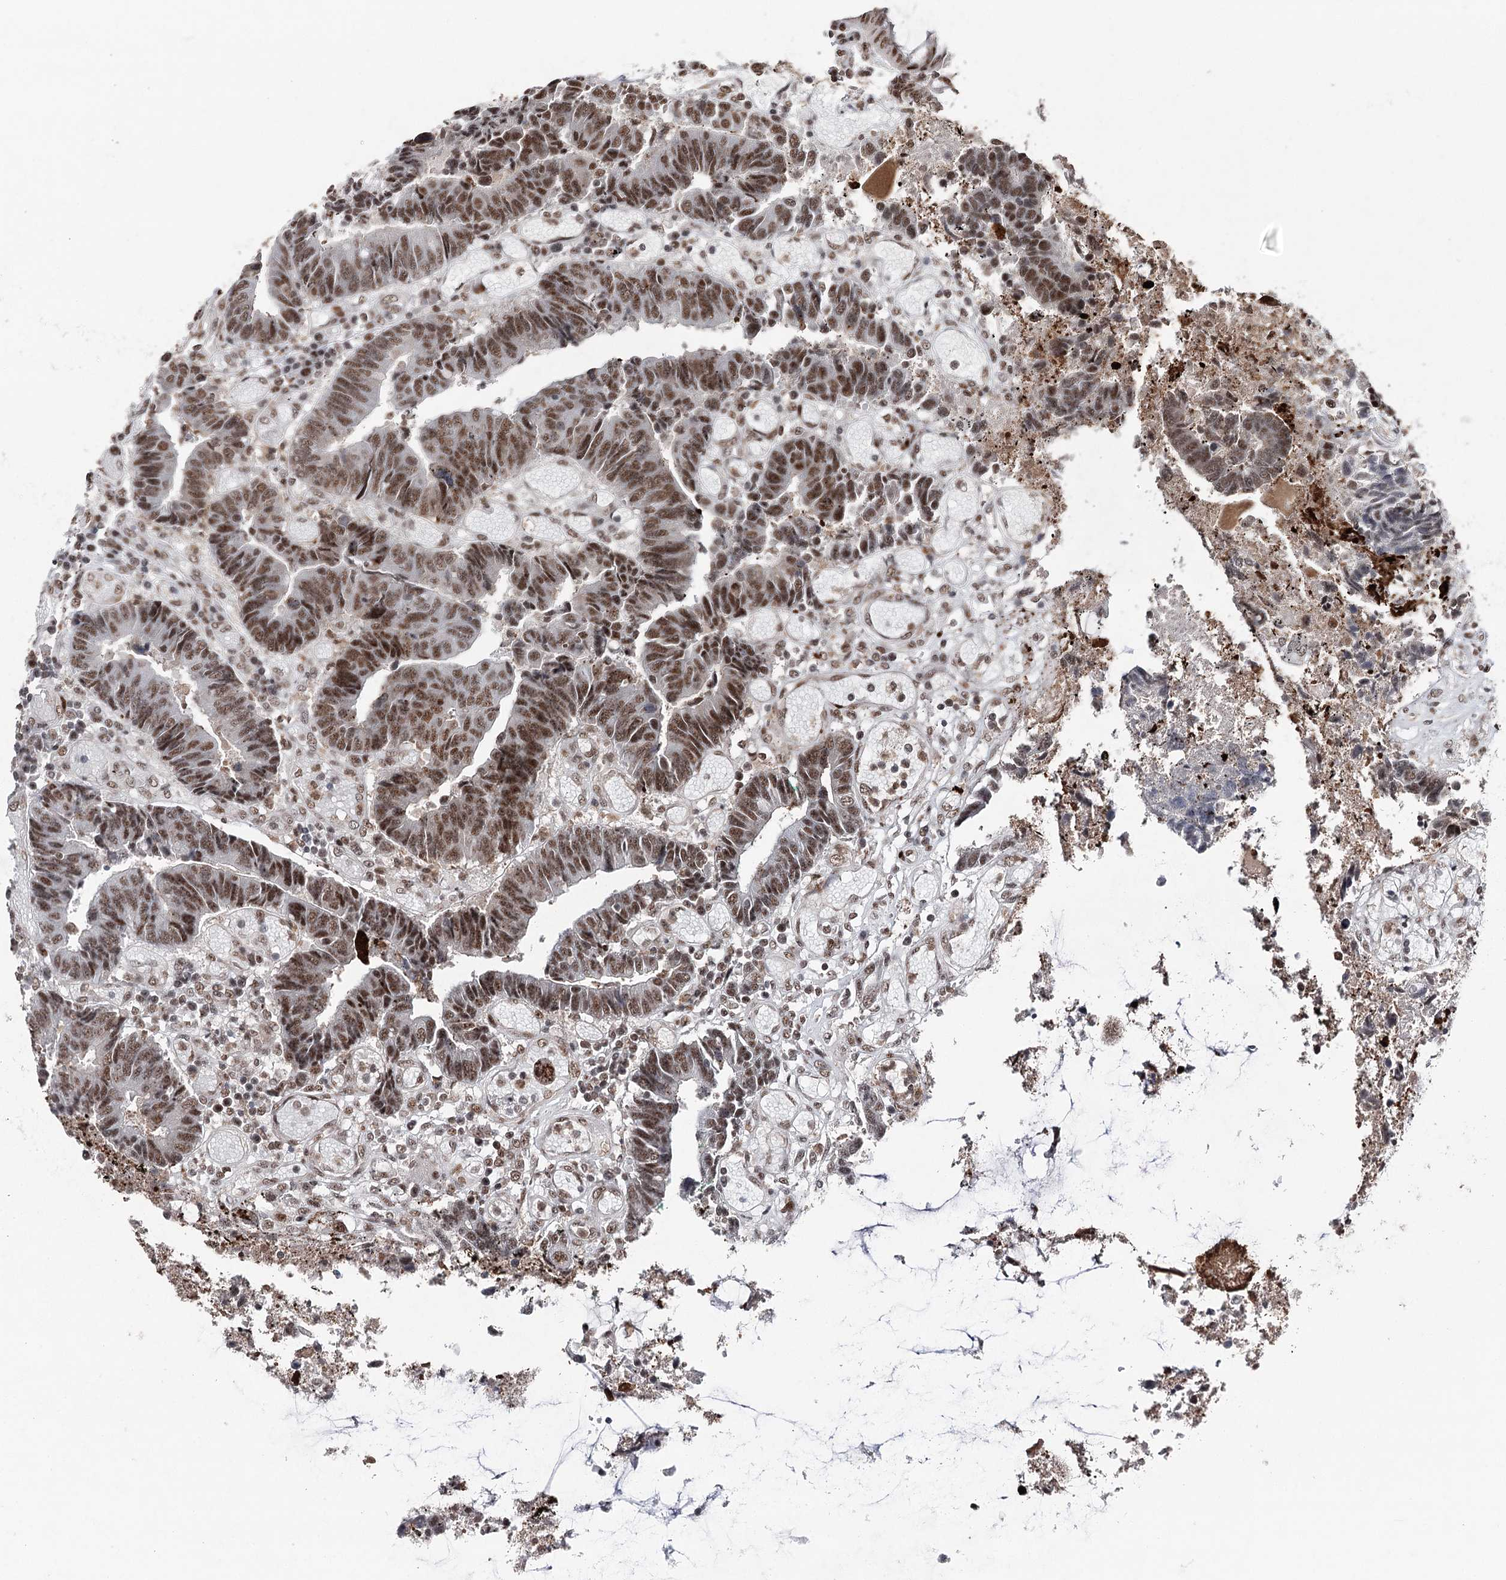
{"staining": {"intensity": "moderate", "quantity": ">75%", "location": "nuclear"}, "tissue": "colorectal cancer", "cell_type": "Tumor cells", "image_type": "cancer", "snomed": [{"axis": "morphology", "description": "Adenocarcinoma, NOS"}, {"axis": "topography", "description": "Rectum"}], "caption": "Colorectal cancer stained for a protein shows moderate nuclear positivity in tumor cells.", "gene": "PDCD4", "patient": {"sex": "male", "age": 84}}